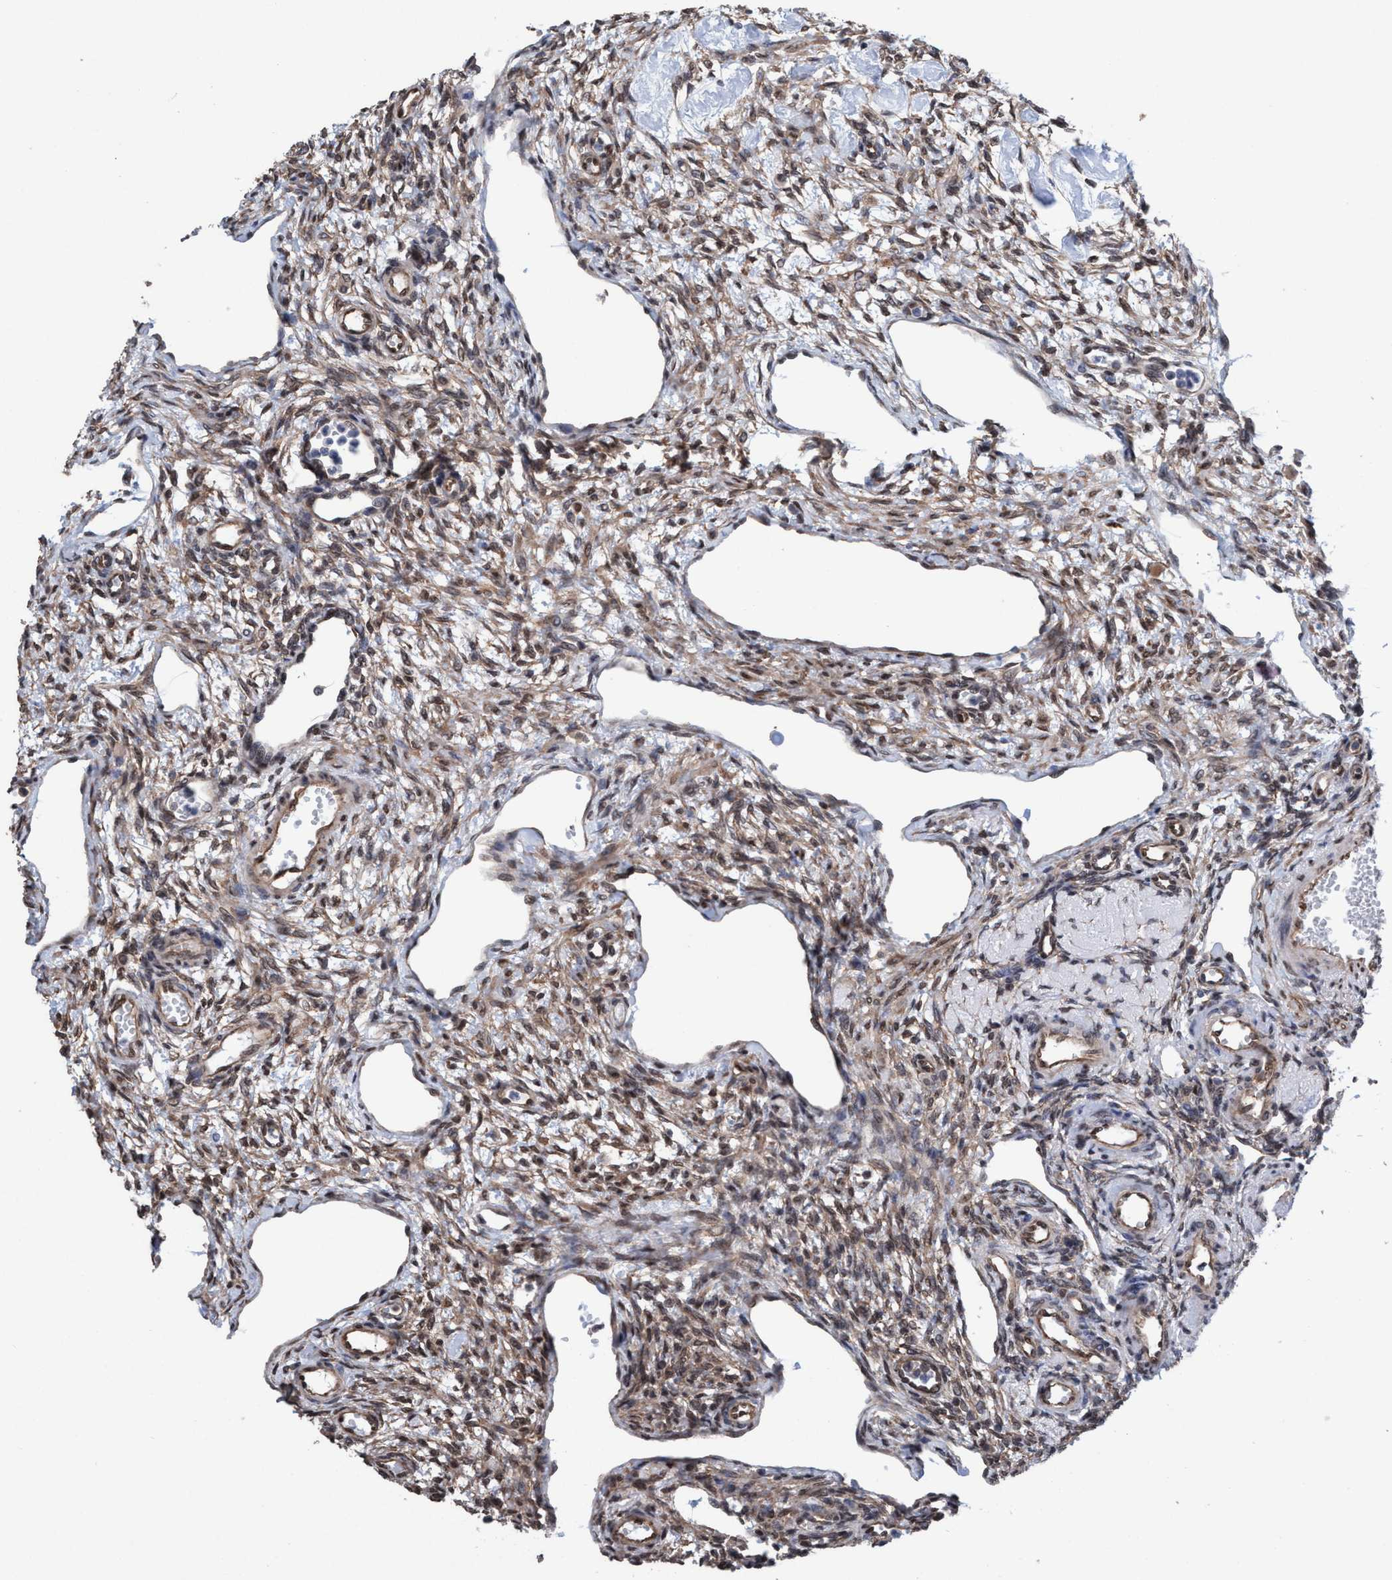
{"staining": {"intensity": "weak", "quantity": ">75%", "location": "cytoplasmic/membranous,nuclear"}, "tissue": "ovary", "cell_type": "Ovarian stroma cells", "image_type": "normal", "snomed": [{"axis": "morphology", "description": "Normal tissue, NOS"}, {"axis": "topography", "description": "Ovary"}], "caption": "Immunohistochemistry (DAB) staining of unremarkable human ovary exhibits weak cytoplasmic/membranous,nuclear protein positivity in about >75% of ovarian stroma cells. (DAB (3,3'-diaminobenzidine) IHC, brown staining for protein, blue staining for nuclei).", "gene": "METAP2", "patient": {"sex": "female", "age": 33}}